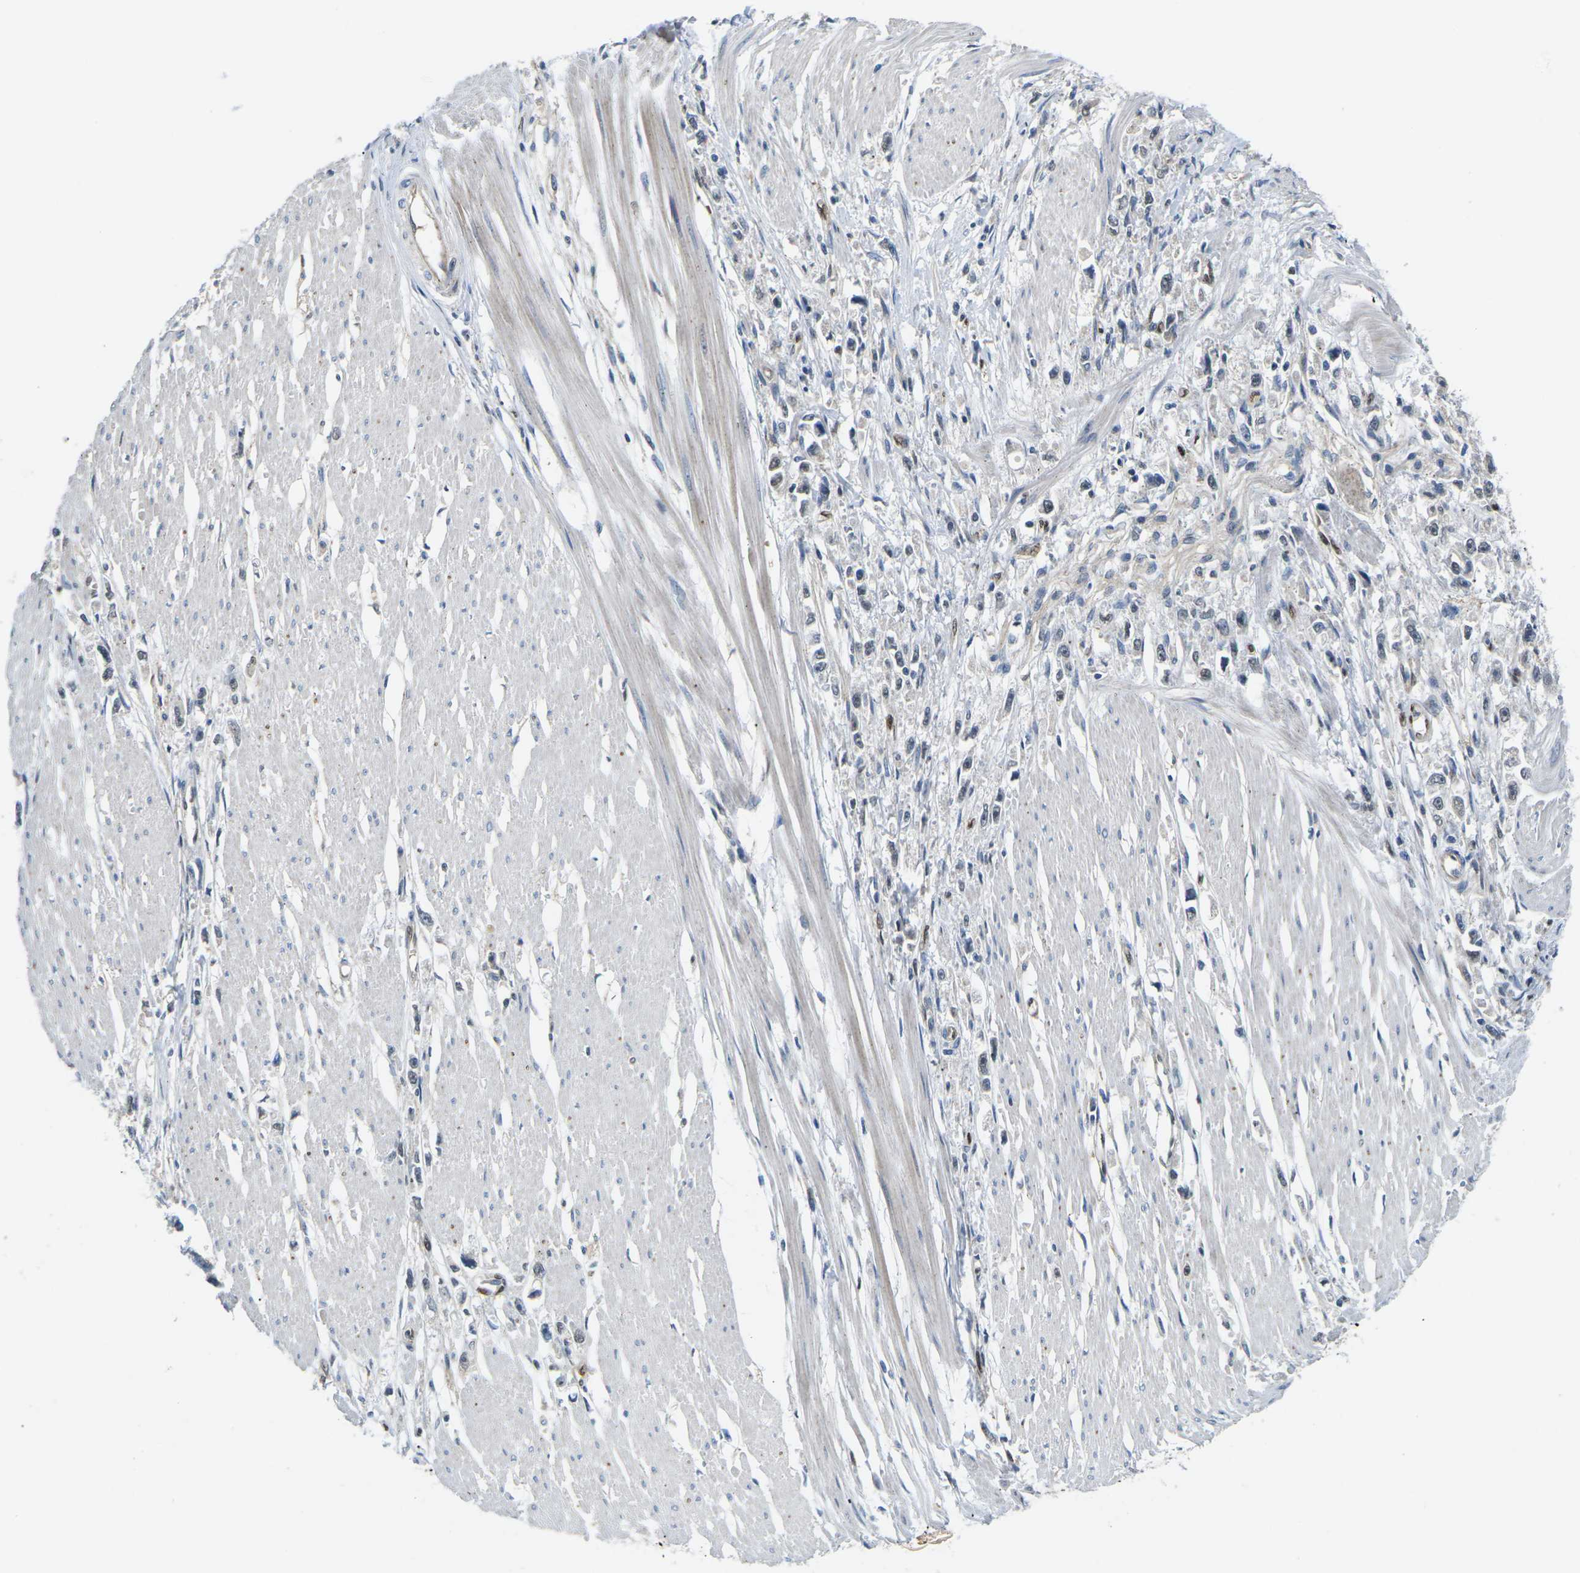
{"staining": {"intensity": "weak", "quantity": "<25%", "location": "nuclear"}, "tissue": "stomach cancer", "cell_type": "Tumor cells", "image_type": "cancer", "snomed": [{"axis": "morphology", "description": "Adenocarcinoma, NOS"}, {"axis": "topography", "description": "Stomach"}], "caption": "This is a photomicrograph of immunohistochemistry staining of adenocarcinoma (stomach), which shows no expression in tumor cells.", "gene": "ERBB4", "patient": {"sex": "female", "age": 59}}